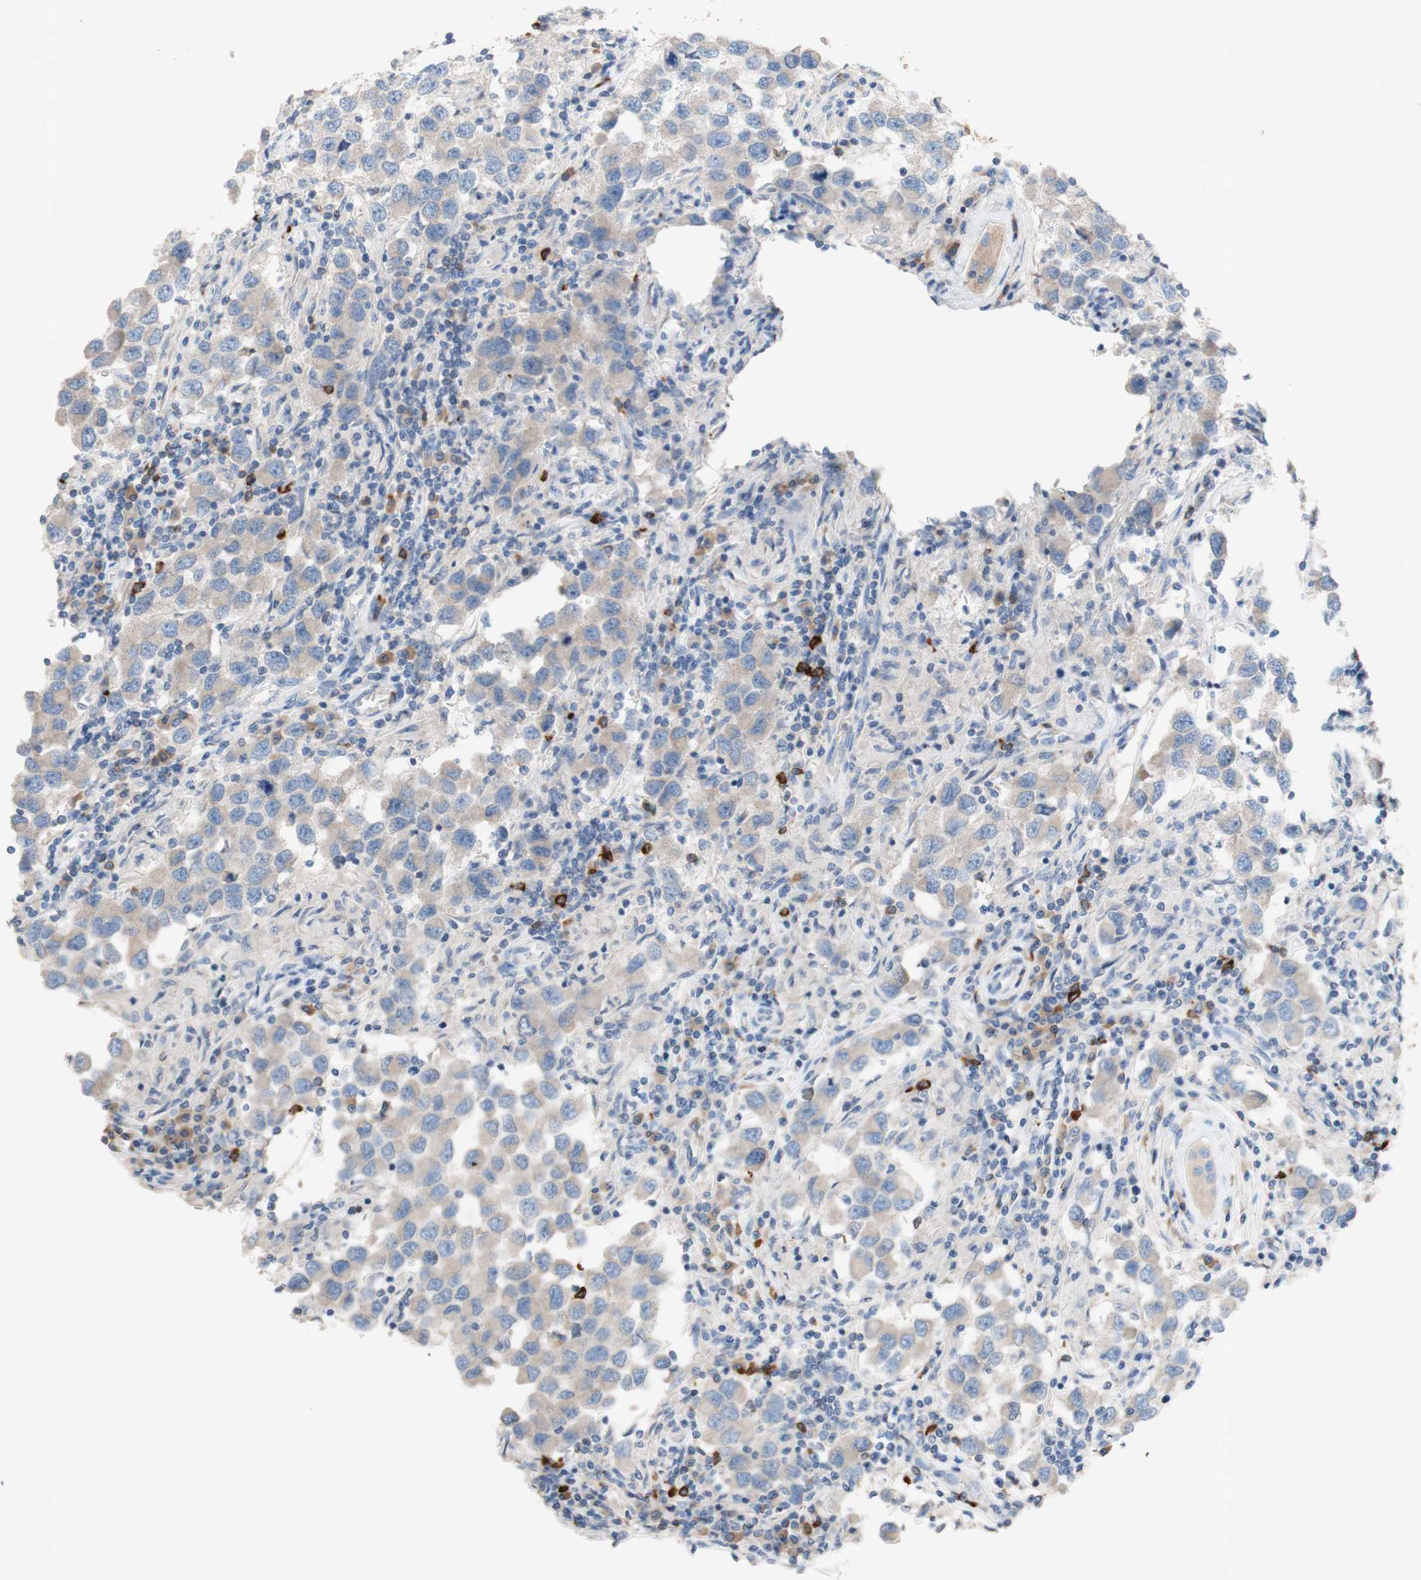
{"staining": {"intensity": "weak", "quantity": ">75%", "location": "cytoplasmic/membranous"}, "tissue": "testis cancer", "cell_type": "Tumor cells", "image_type": "cancer", "snomed": [{"axis": "morphology", "description": "Carcinoma, Embryonal, NOS"}, {"axis": "topography", "description": "Testis"}], "caption": "IHC staining of embryonal carcinoma (testis), which displays low levels of weak cytoplasmic/membranous staining in approximately >75% of tumor cells indicating weak cytoplasmic/membranous protein expression. The staining was performed using DAB (3,3'-diaminobenzidine) (brown) for protein detection and nuclei were counterstained in hematoxylin (blue).", "gene": "PACSIN1", "patient": {"sex": "male", "age": 21}}